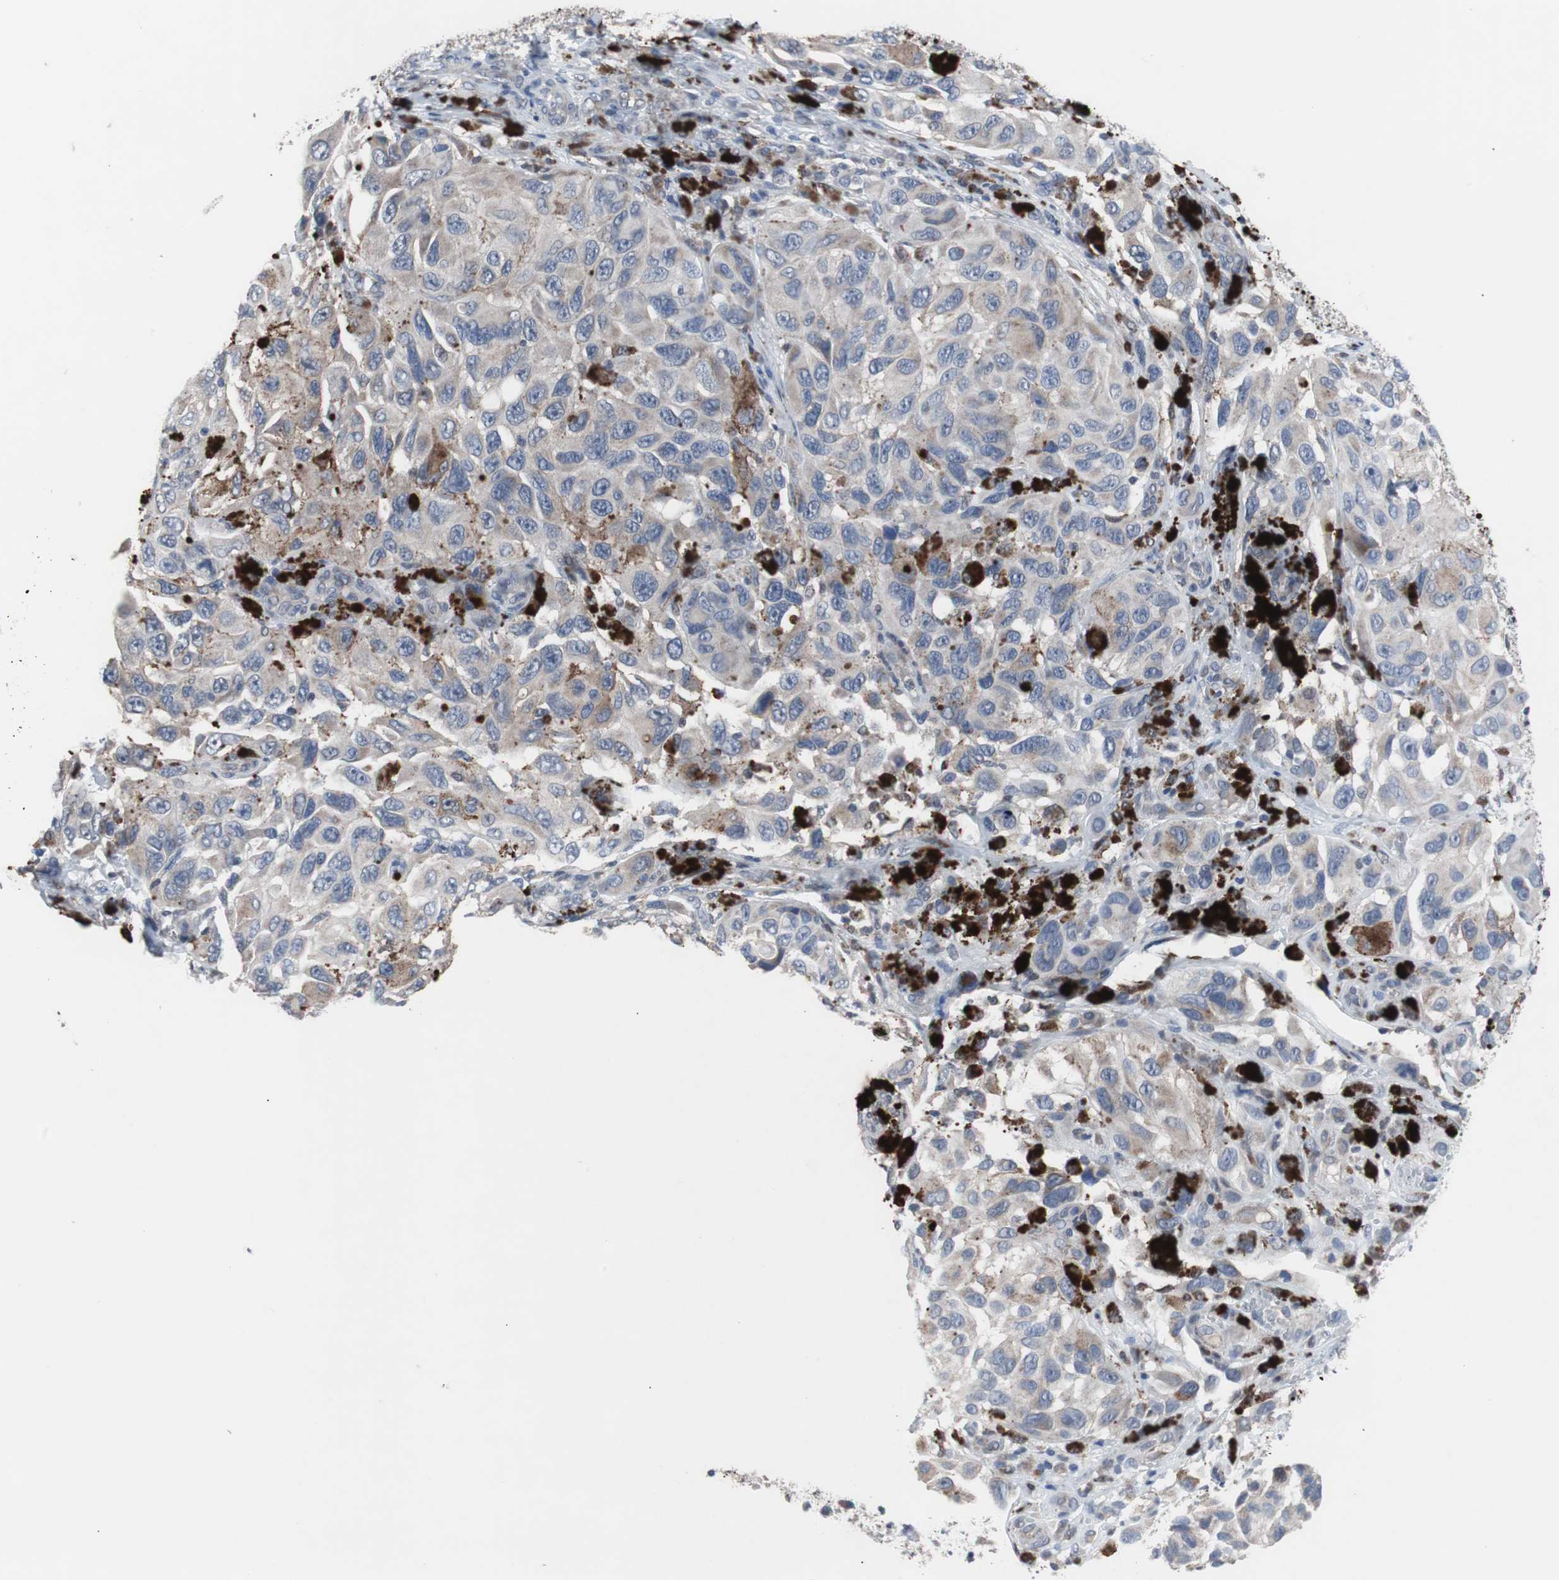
{"staining": {"intensity": "weak", "quantity": "25%-75%", "location": "cytoplasmic/membranous"}, "tissue": "melanoma", "cell_type": "Tumor cells", "image_type": "cancer", "snomed": [{"axis": "morphology", "description": "Malignant melanoma, NOS"}, {"axis": "topography", "description": "Skin"}], "caption": "Brown immunohistochemical staining in human melanoma reveals weak cytoplasmic/membranous staining in approximately 25%-75% of tumor cells. Using DAB (brown) and hematoxylin (blue) stains, captured at high magnification using brightfield microscopy.", "gene": "RBM47", "patient": {"sex": "female", "age": 73}}